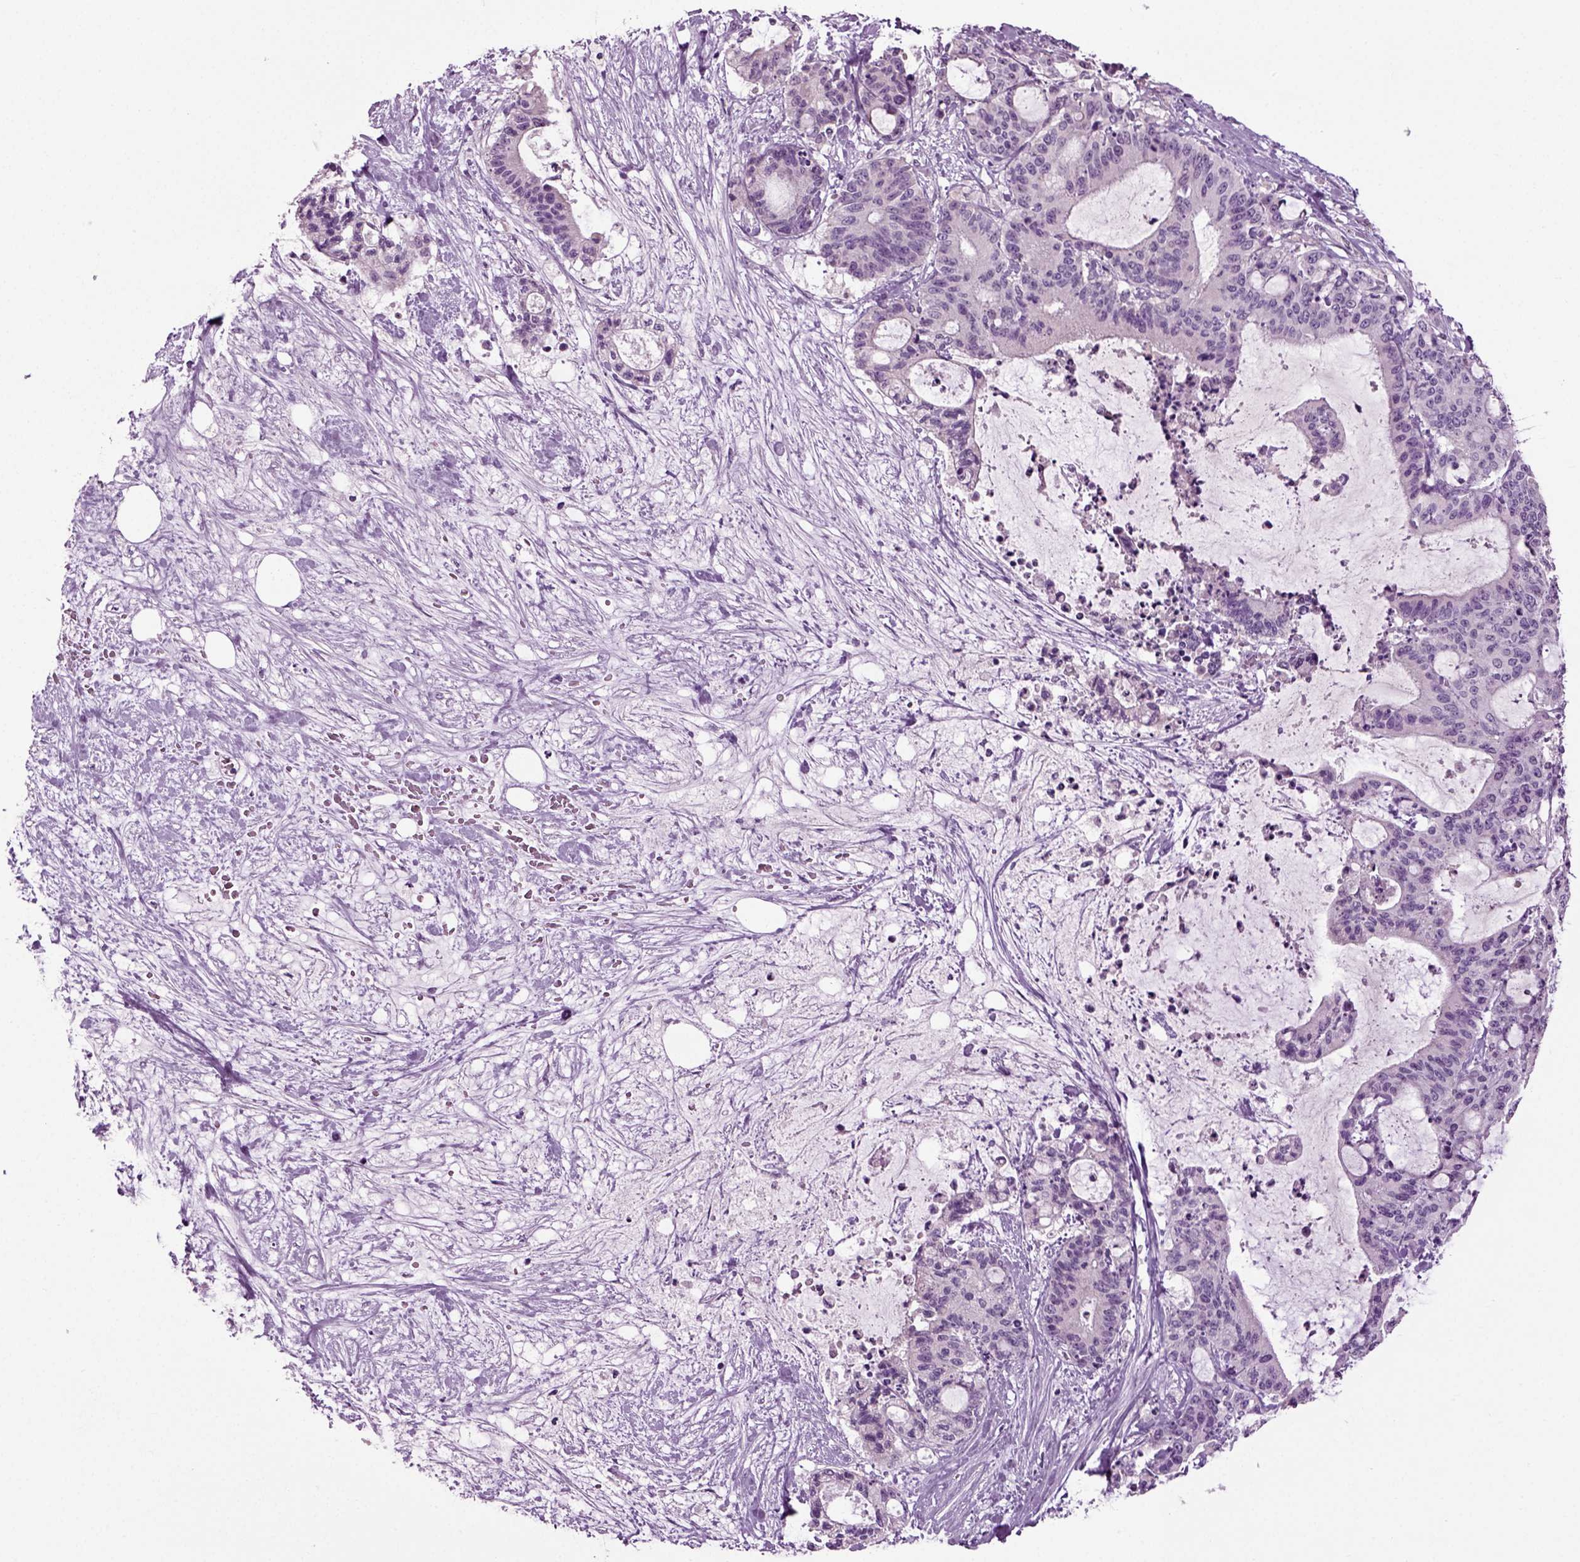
{"staining": {"intensity": "negative", "quantity": "none", "location": "none"}, "tissue": "liver cancer", "cell_type": "Tumor cells", "image_type": "cancer", "snomed": [{"axis": "morphology", "description": "Cholangiocarcinoma"}, {"axis": "topography", "description": "Liver"}], "caption": "The immunohistochemistry histopathology image has no significant staining in tumor cells of cholangiocarcinoma (liver) tissue. Nuclei are stained in blue.", "gene": "SPATA17", "patient": {"sex": "female", "age": 73}}